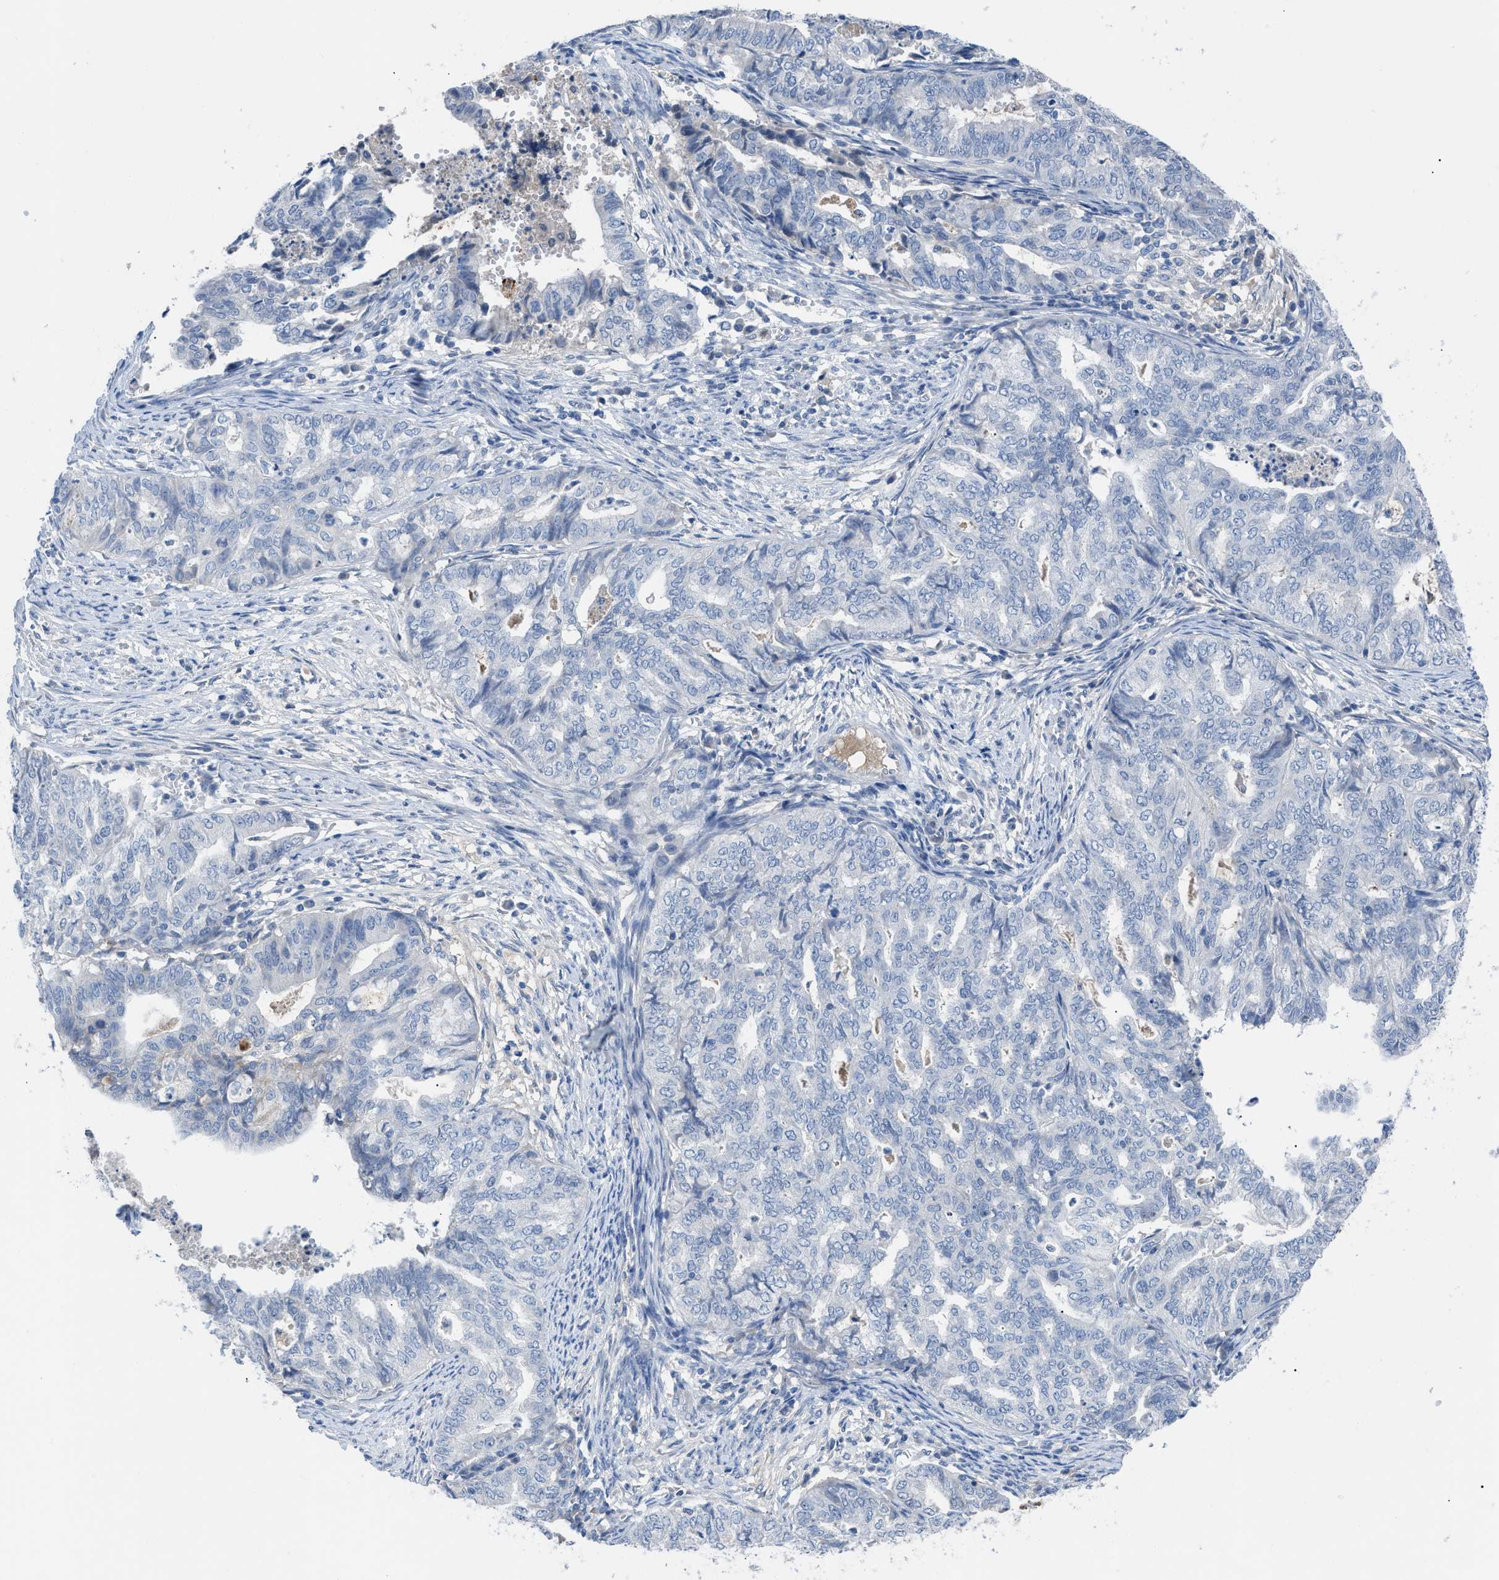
{"staining": {"intensity": "negative", "quantity": "none", "location": "none"}, "tissue": "endometrial cancer", "cell_type": "Tumor cells", "image_type": "cancer", "snomed": [{"axis": "morphology", "description": "Adenocarcinoma, NOS"}, {"axis": "topography", "description": "Endometrium"}], "caption": "Tumor cells are negative for protein expression in human endometrial cancer. Nuclei are stained in blue.", "gene": "HPX", "patient": {"sex": "female", "age": 79}}